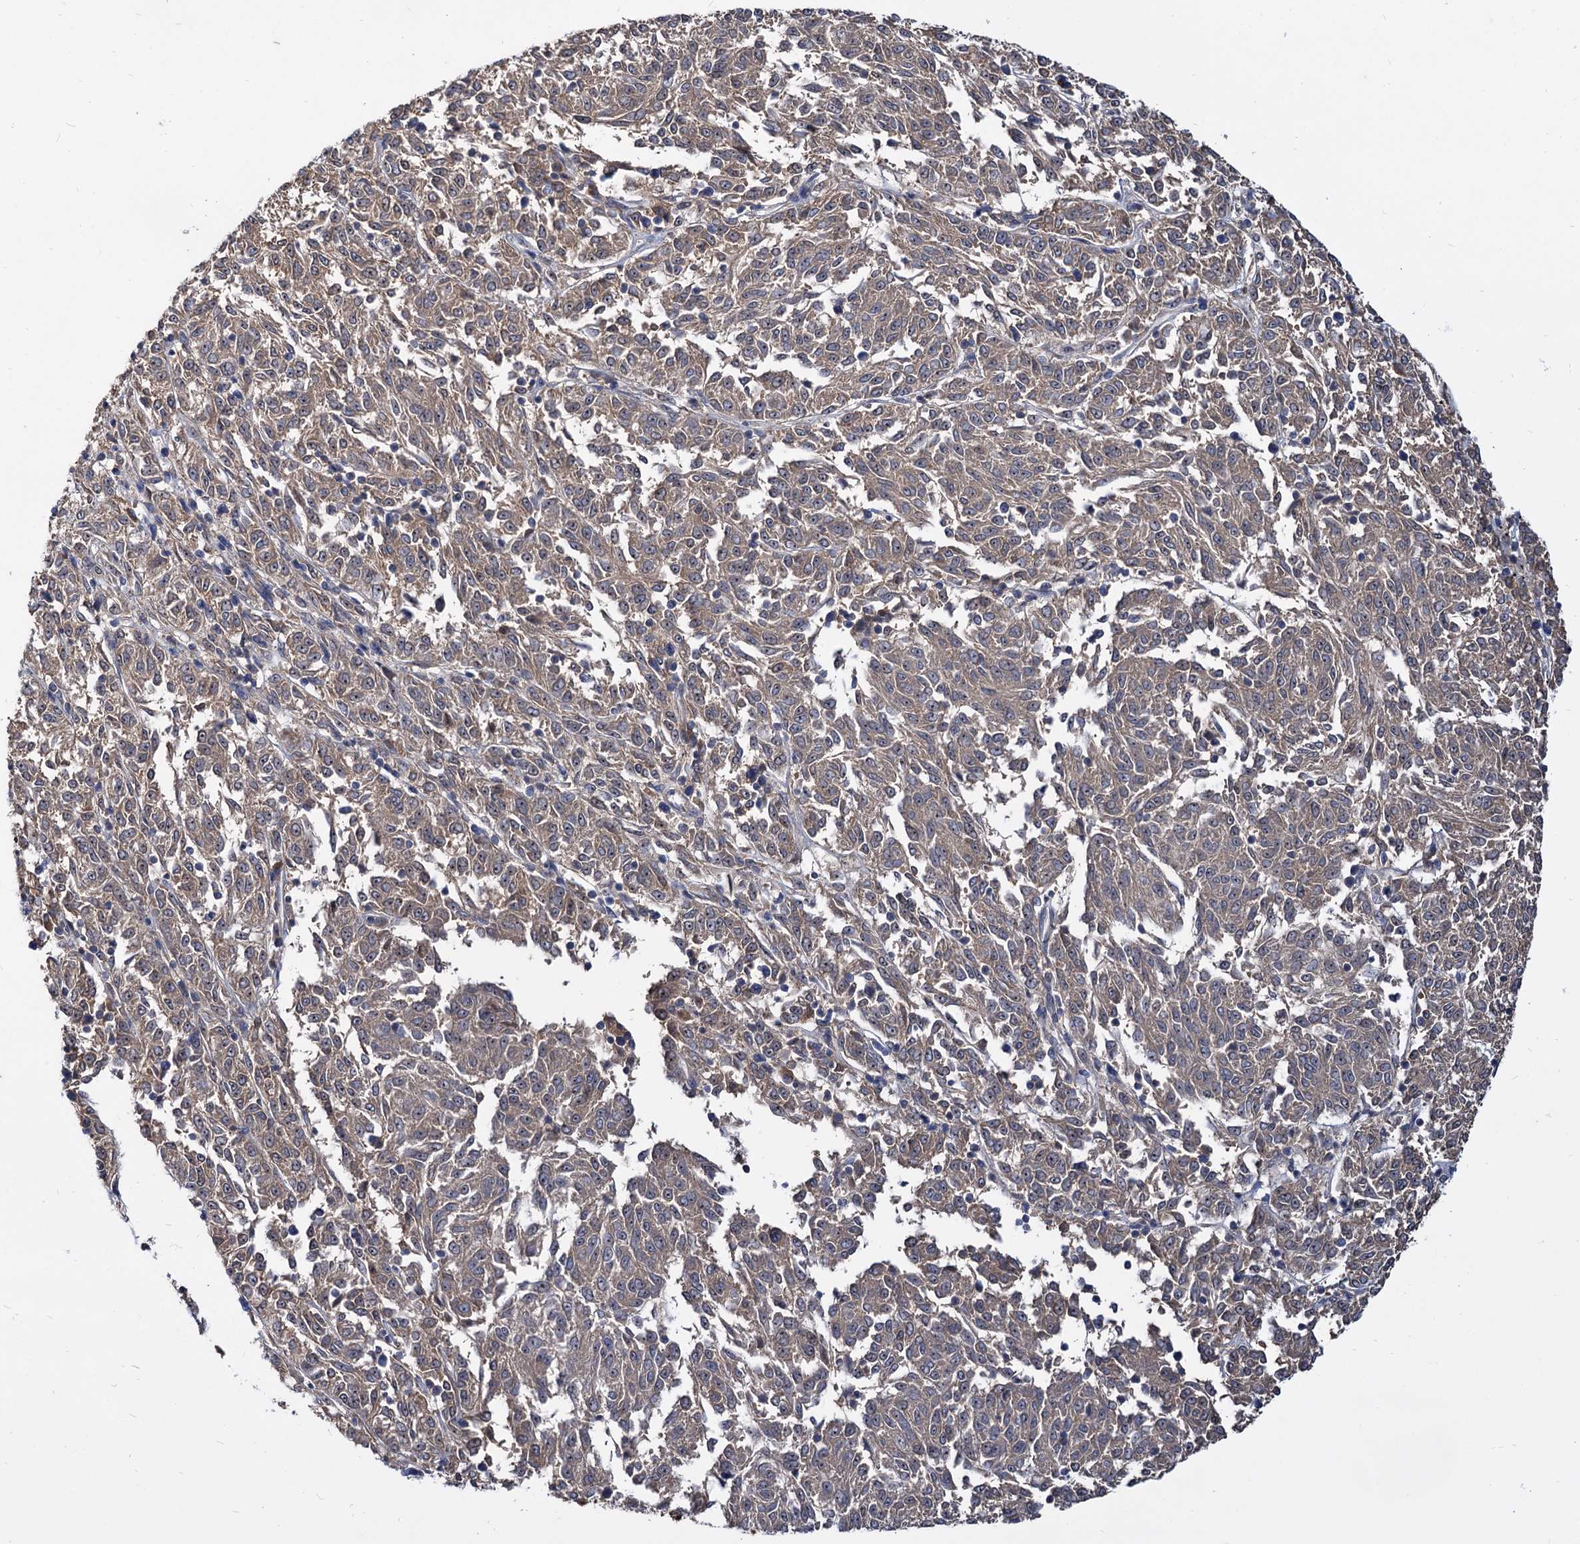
{"staining": {"intensity": "negative", "quantity": "none", "location": "none"}, "tissue": "melanoma", "cell_type": "Tumor cells", "image_type": "cancer", "snomed": [{"axis": "morphology", "description": "Malignant melanoma, NOS"}, {"axis": "topography", "description": "Skin"}], "caption": "An IHC photomicrograph of malignant melanoma is shown. There is no staining in tumor cells of malignant melanoma.", "gene": "SNX15", "patient": {"sex": "female", "age": 72}}